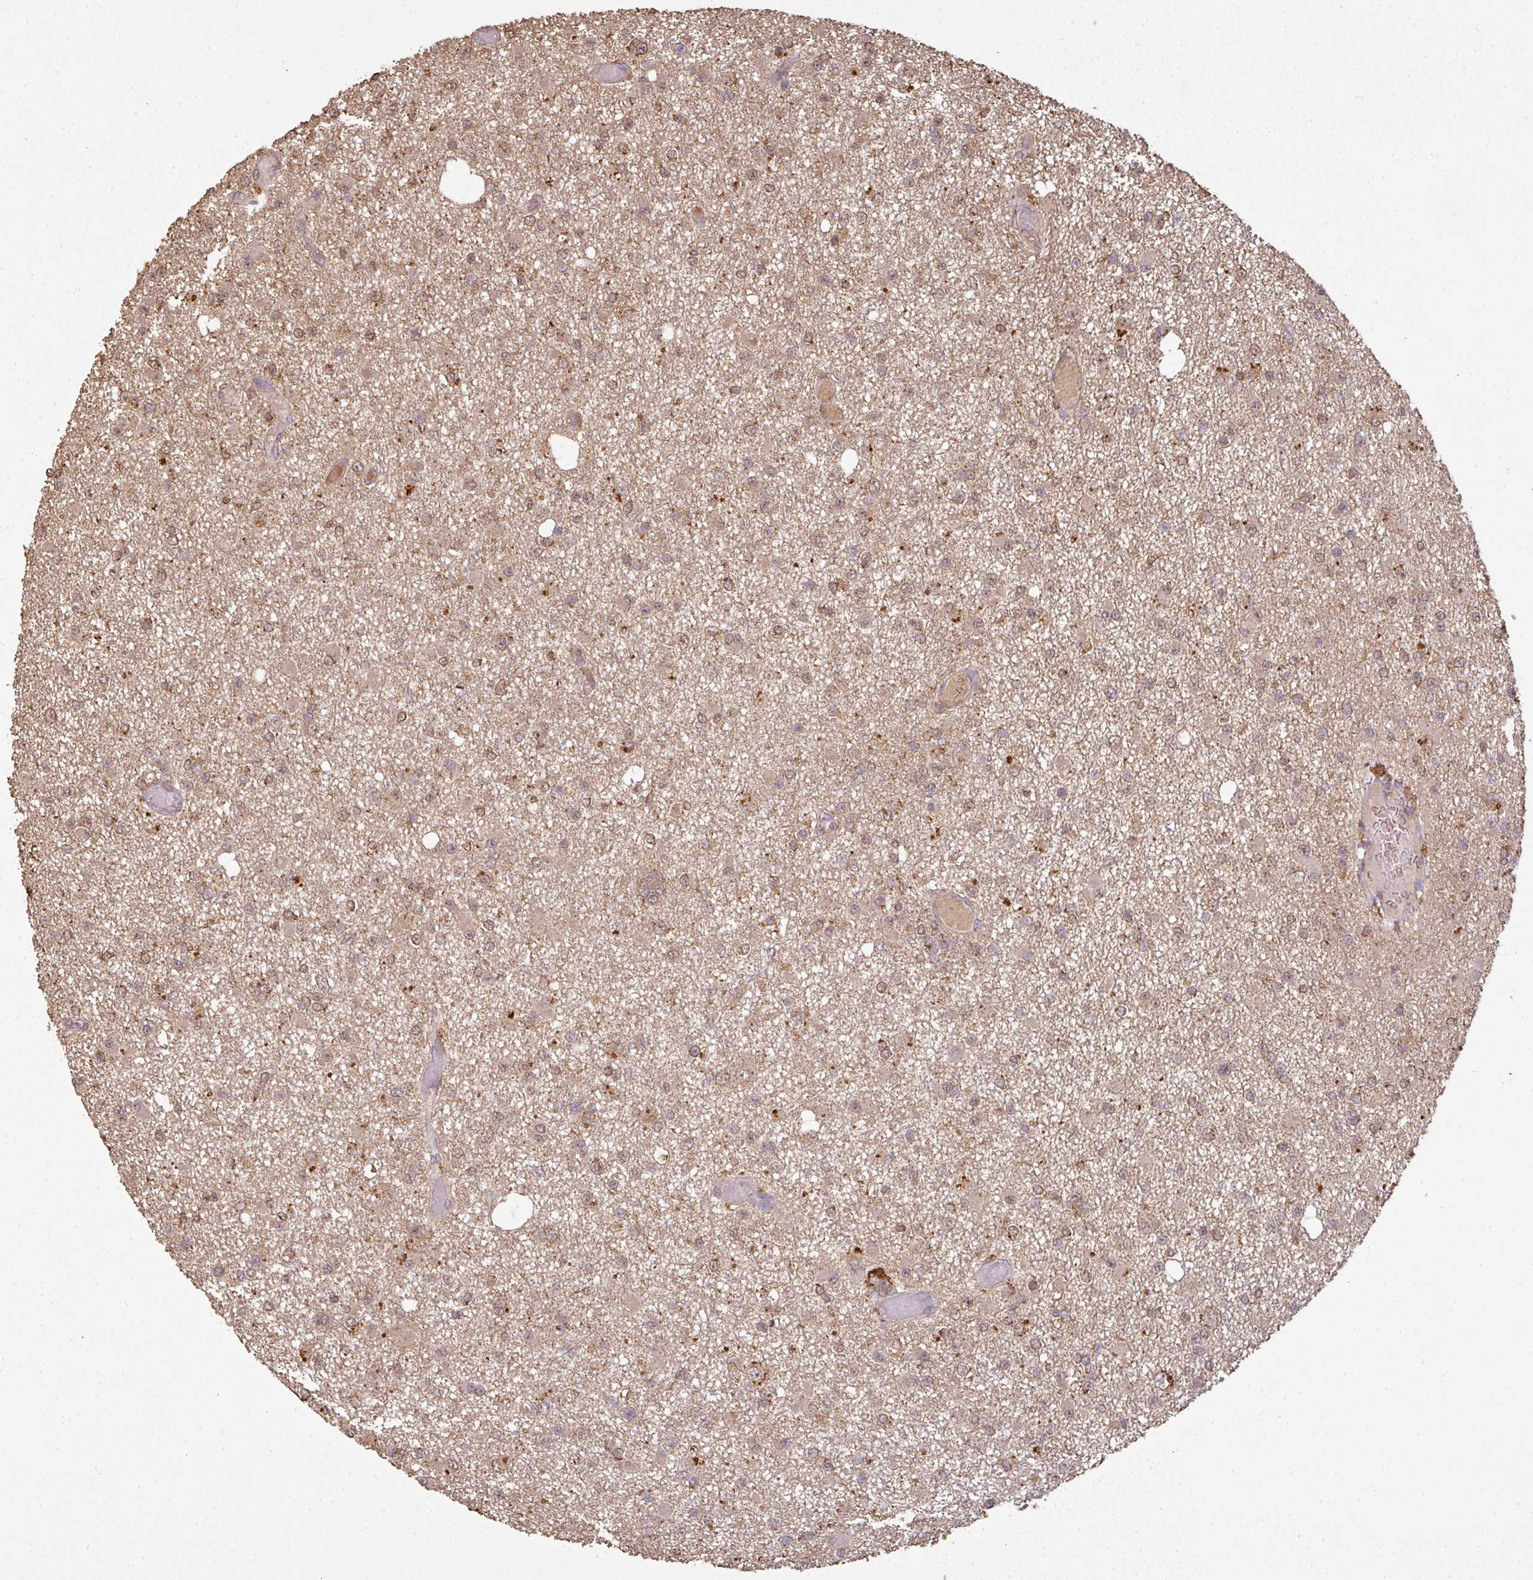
{"staining": {"intensity": "moderate", "quantity": "<25%", "location": "cytoplasmic/membranous"}, "tissue": "glioma", "cell_type": "Tumor cells", "image_type": "cancer", "snomed": [{"axis": "morphology", "description": "Glioma, malignant, Low grade"}, {"axis": "topography", "description": "Brain"}], "caption": "Human malignant glioma (low-grade) stained for a protein (brown) reveals moderate cytoplasmic/membranous positive staining in approximately <25% of tumor cells.", "gene": "ATAT1", "patient": {"sex": "female", "age": 22}}